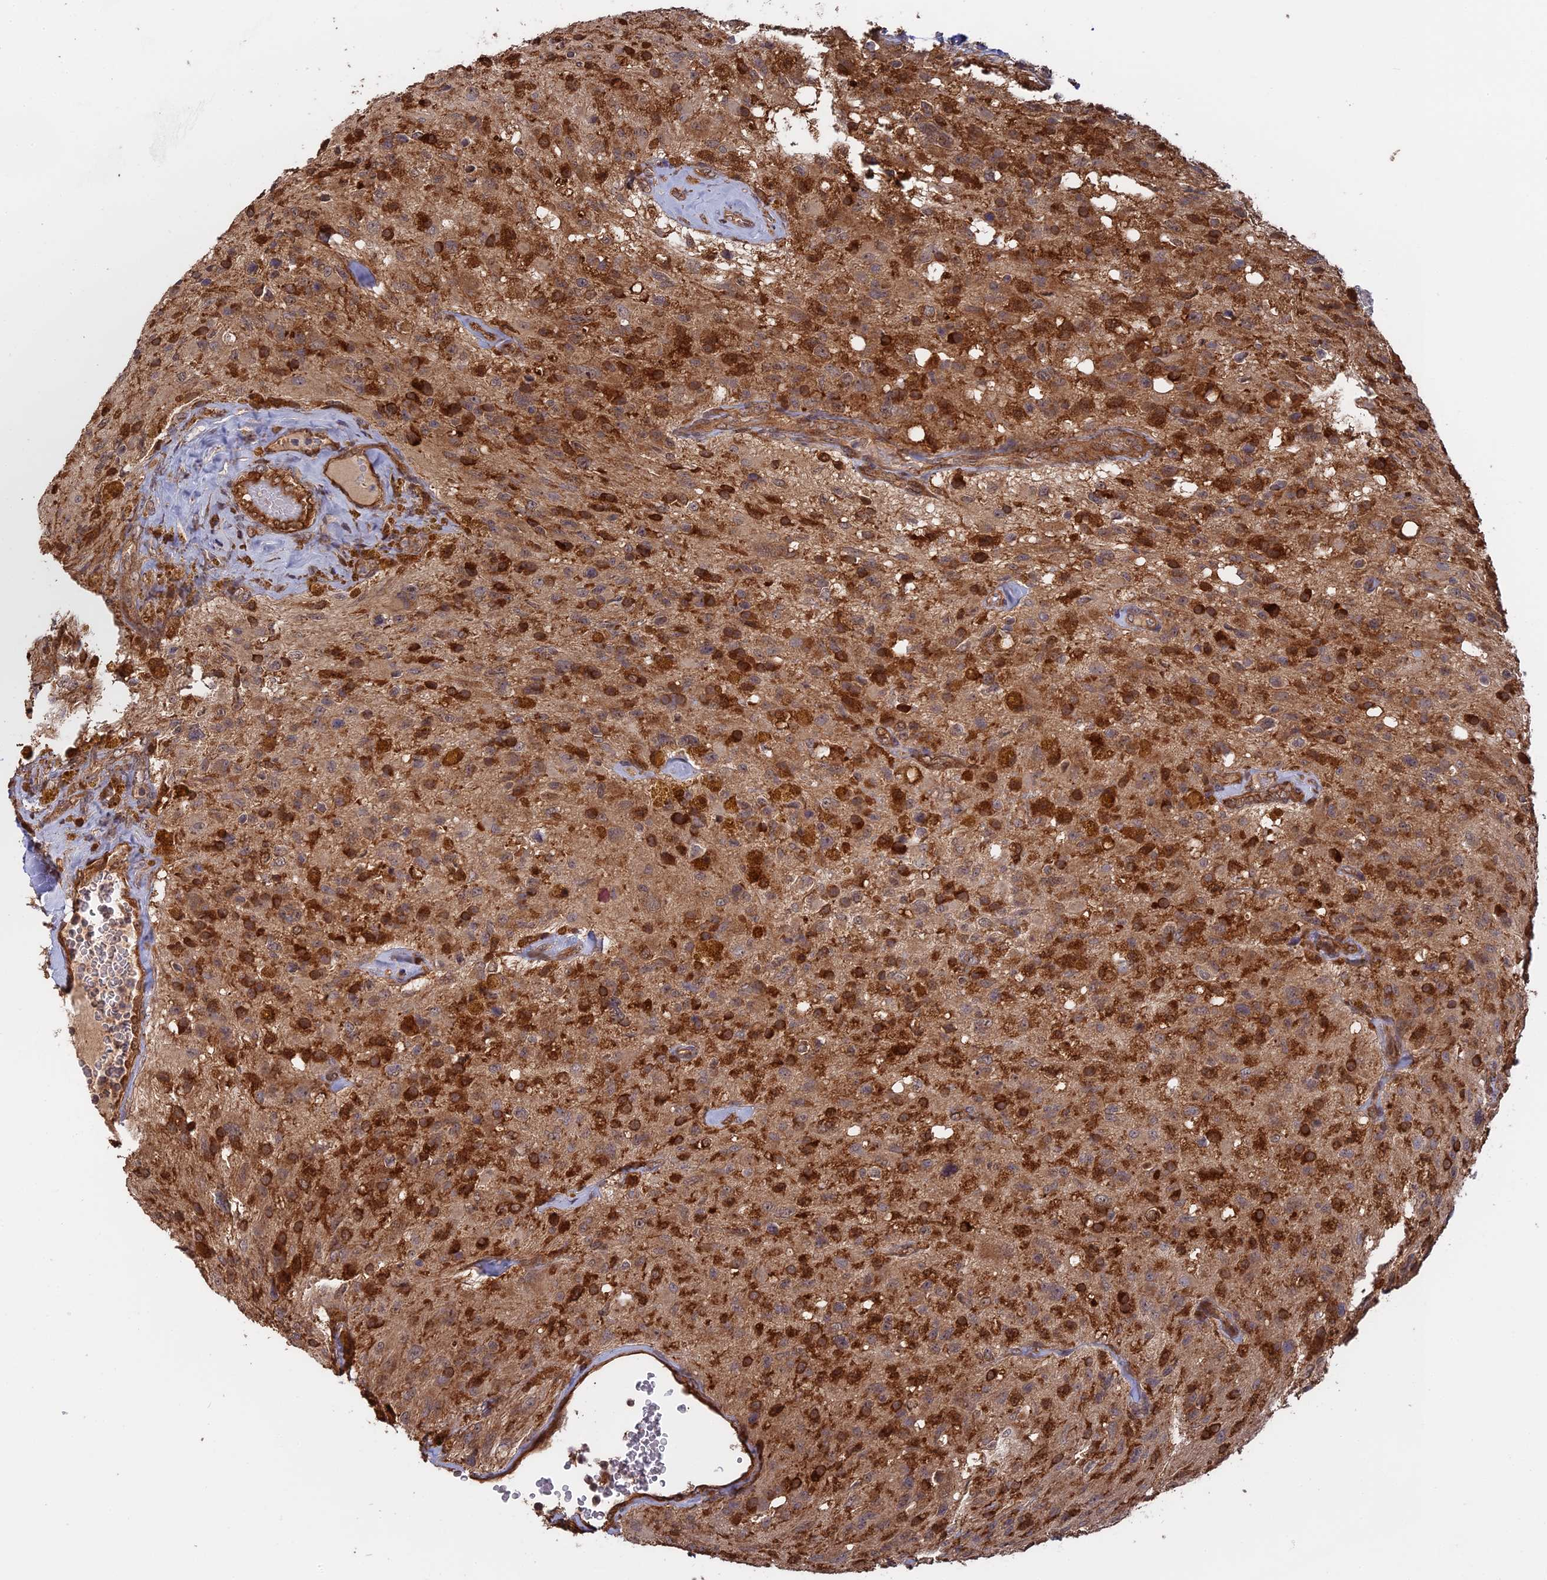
{"staining": {"intensity": "strong", "quantity": ">75%", "location": "cytoplasmic/membranous"}, "tissue": "glioma", "cell_type": "Tumor cells", "image_type": "cancer", "snomed": [{"axis": "morphology", "description": "Glioma, malignant, High grade"}, {"axis": "topography", "description": "Brain"}], "caption": "Strong cytoplasmic/membranous staining for a protein is appreciated in about >75% of tumor cells of malignant glioma (high-grade) using IHC.", "gene": "SAC3D1", "patient": {"sex": "male", "age": 69}}